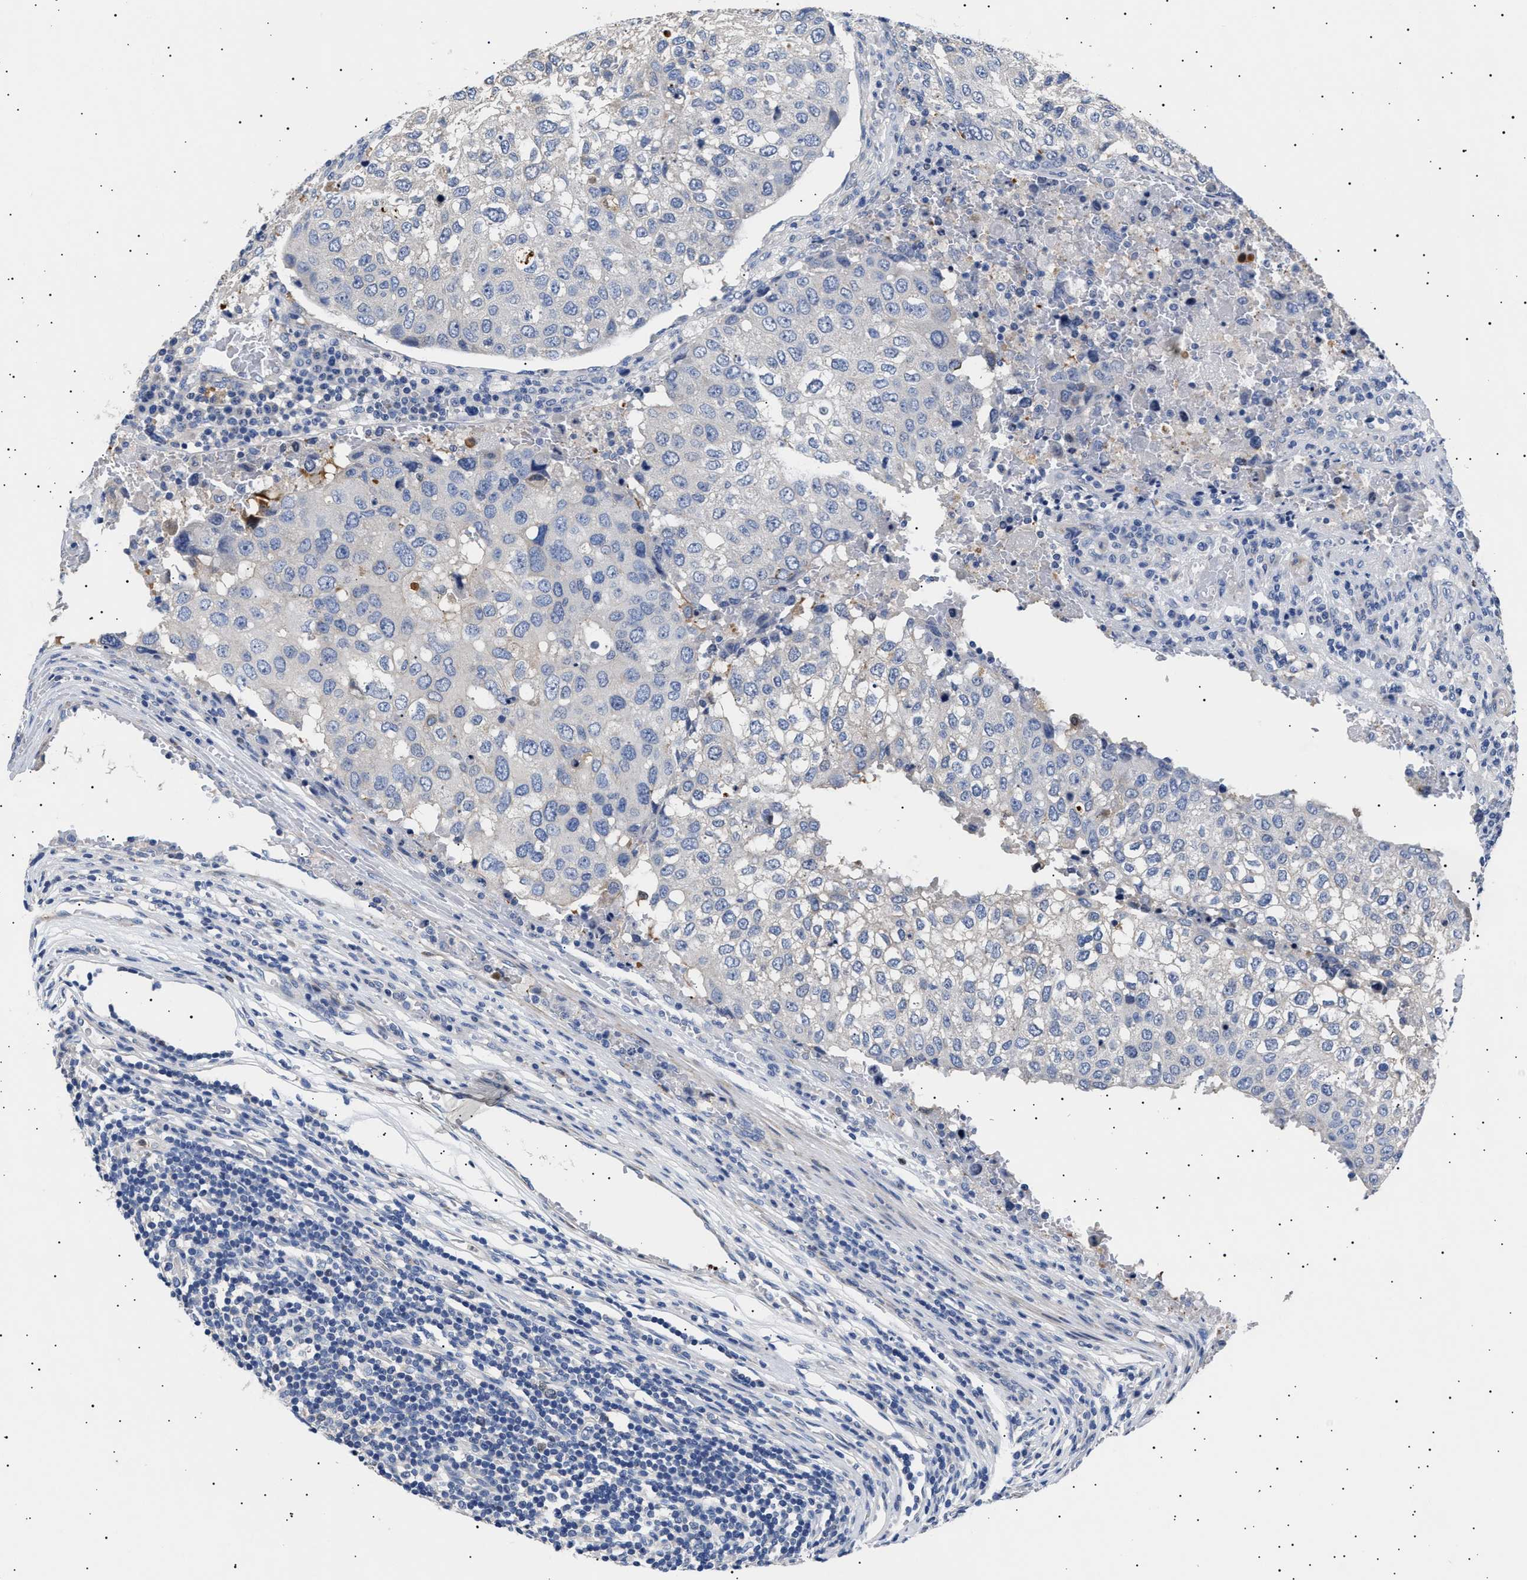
{"staining": {"intensity": "negative", "quantity": "none", "location": "none"}, "tissue": "urothelial cancer", "cell_type": "Tumor cells", "image_type": "cancer", "snomed": [{"axis": "morphology", "description": "Urothelial carcinoma, High grade"}, {"axis": "topography", "description": "Lymph node"}, {"axis": "topography", "description": "Urinary bladder"}], "caption": "High power microscopy micrograph of an IHC photomicrograph of high-grade urothelial carcinoma, revealing no significant expression in tumor cells.", "gene": "HEMGN", "patient": {"sex": "male", "age": 51}}